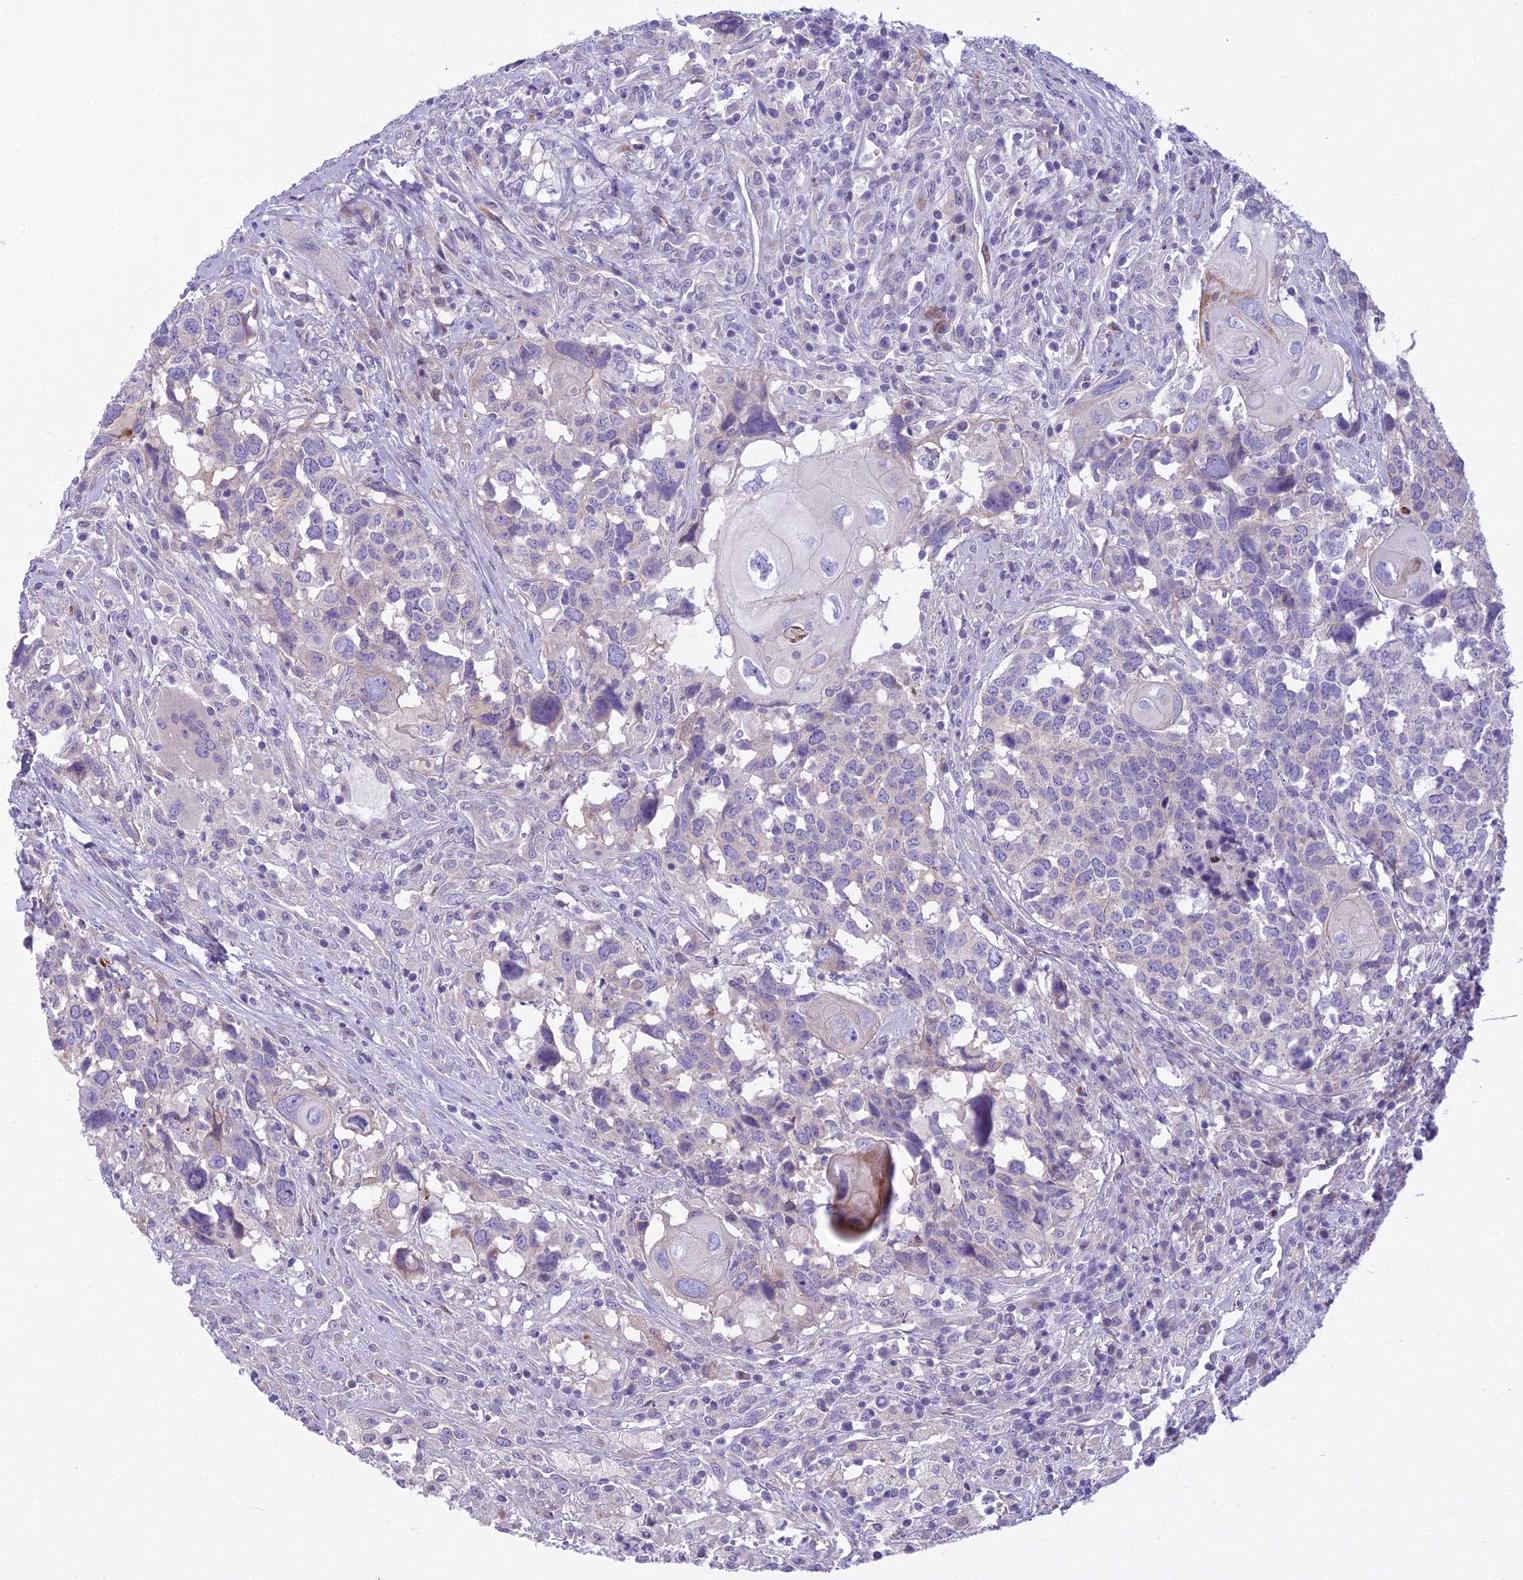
{"staining": {"intensity": "negative", "quantity": "none", "location": "none"}, "tissue": "head and neck cancer", "cell_type": "Tumor cells", "image_type": "cancer", "snomed": [{"axis": "morphology", "description": "Squamous cell carcinoma, NOS"}, {"axis": "topography", "description": "Head-Neck"}], "caption": "A micrograph of human head and neck cancer (squamous cell carcinoma) is negative for staining in tumor cells.", "gene": "PCDHB14", "patient": {"sex": "male", "age": 66}}